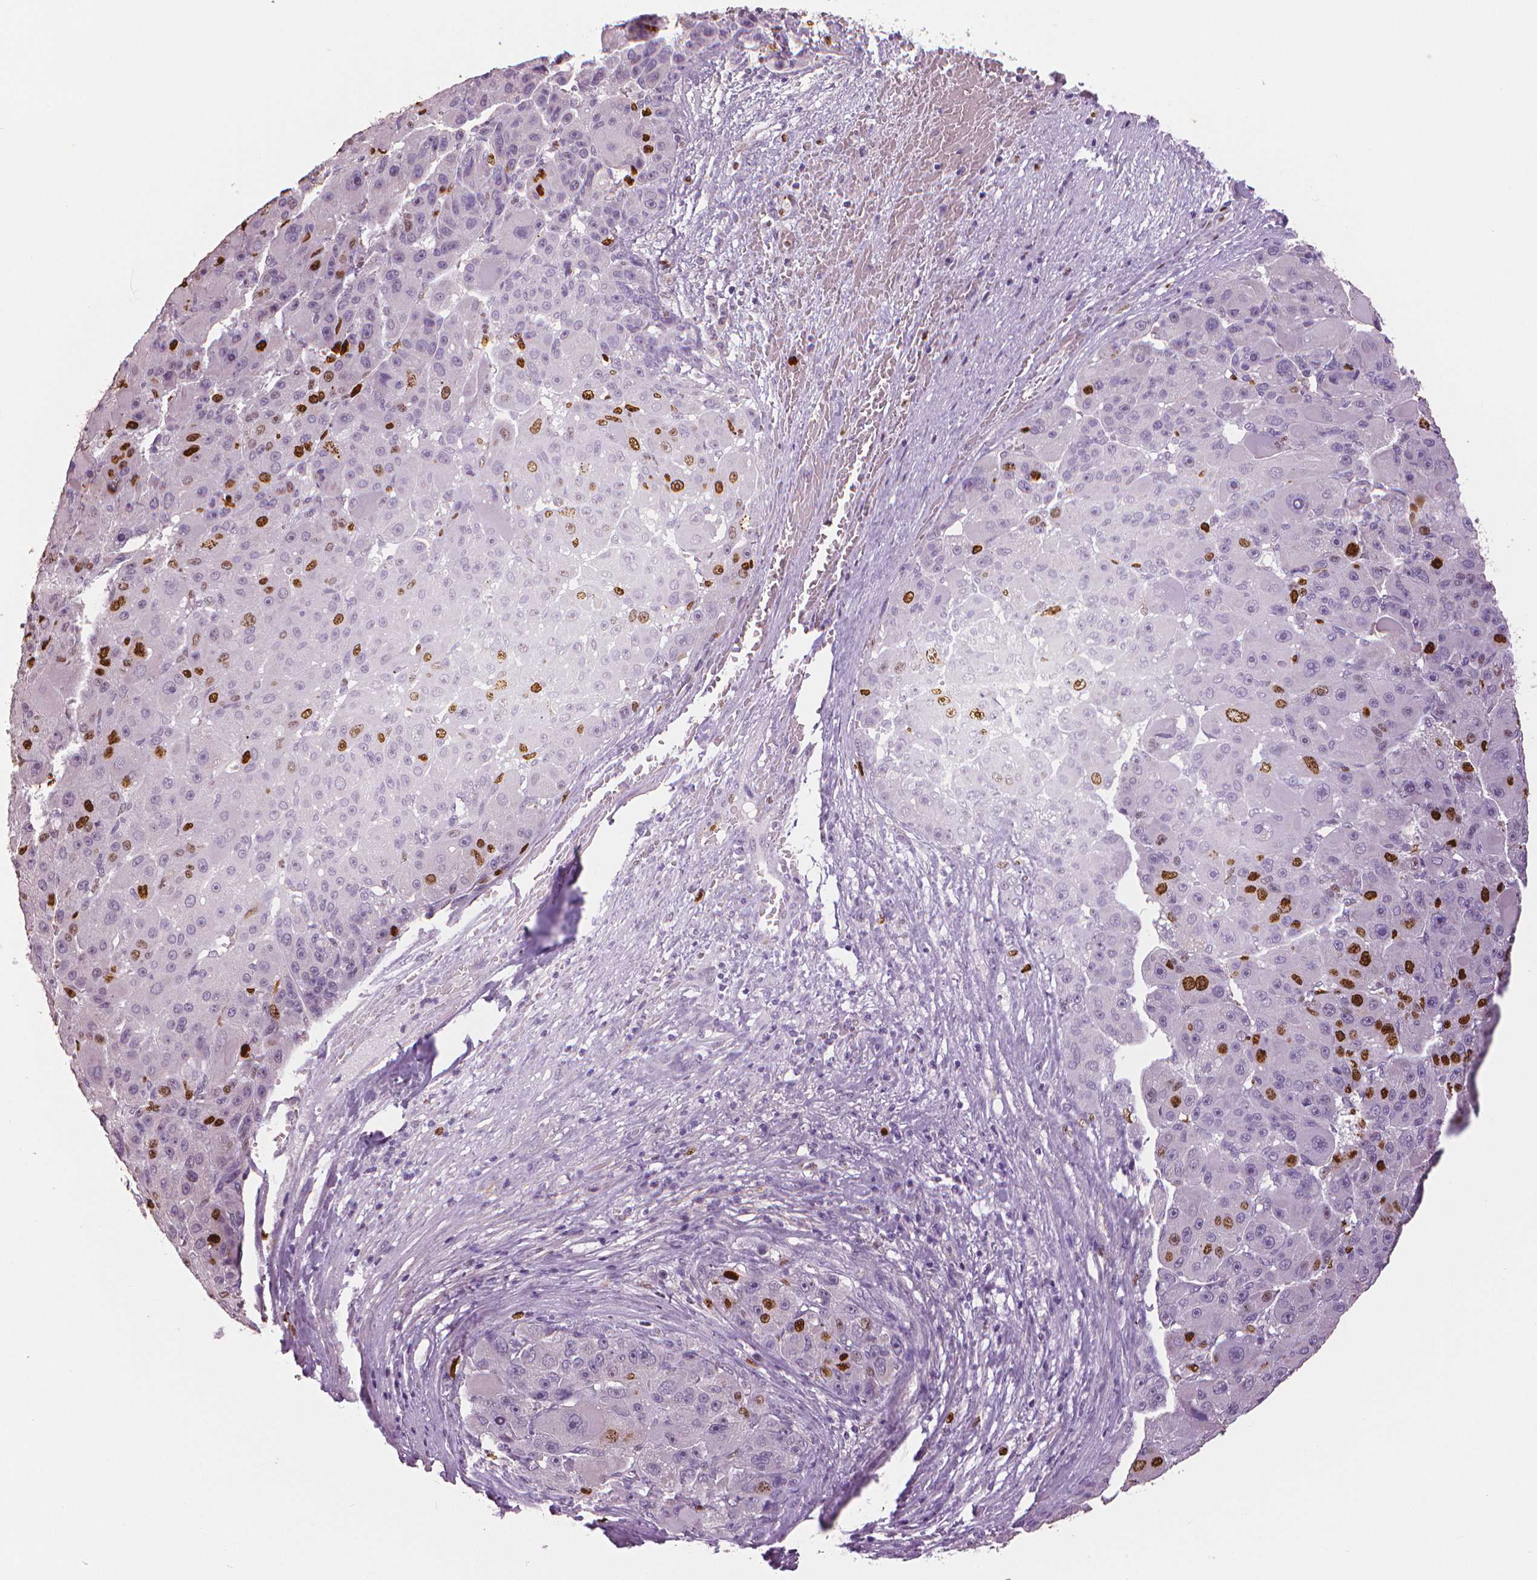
{"staining": {"intensity": "strong", "quantity": "<25%", "location": "nuclear"}, "tissue": "liver cancer", "cell_type": "Tumor cells", "image_type": "cancer", "snomed": [{"axis": "morphology", "description": "Carcinoma, Hepatocellular, NOS"}, {"axis": "topography", "description": "Liver"}], "caption": "This photomicrograph displays immunohistochemistry (IHC) staining of human hepatocellular carcinoma (liver), with medium strong nuclear positivity in approximately <25% of tumor cells.", "gene": "MKI67", "patient": {"sex": "male", "age": 76}}